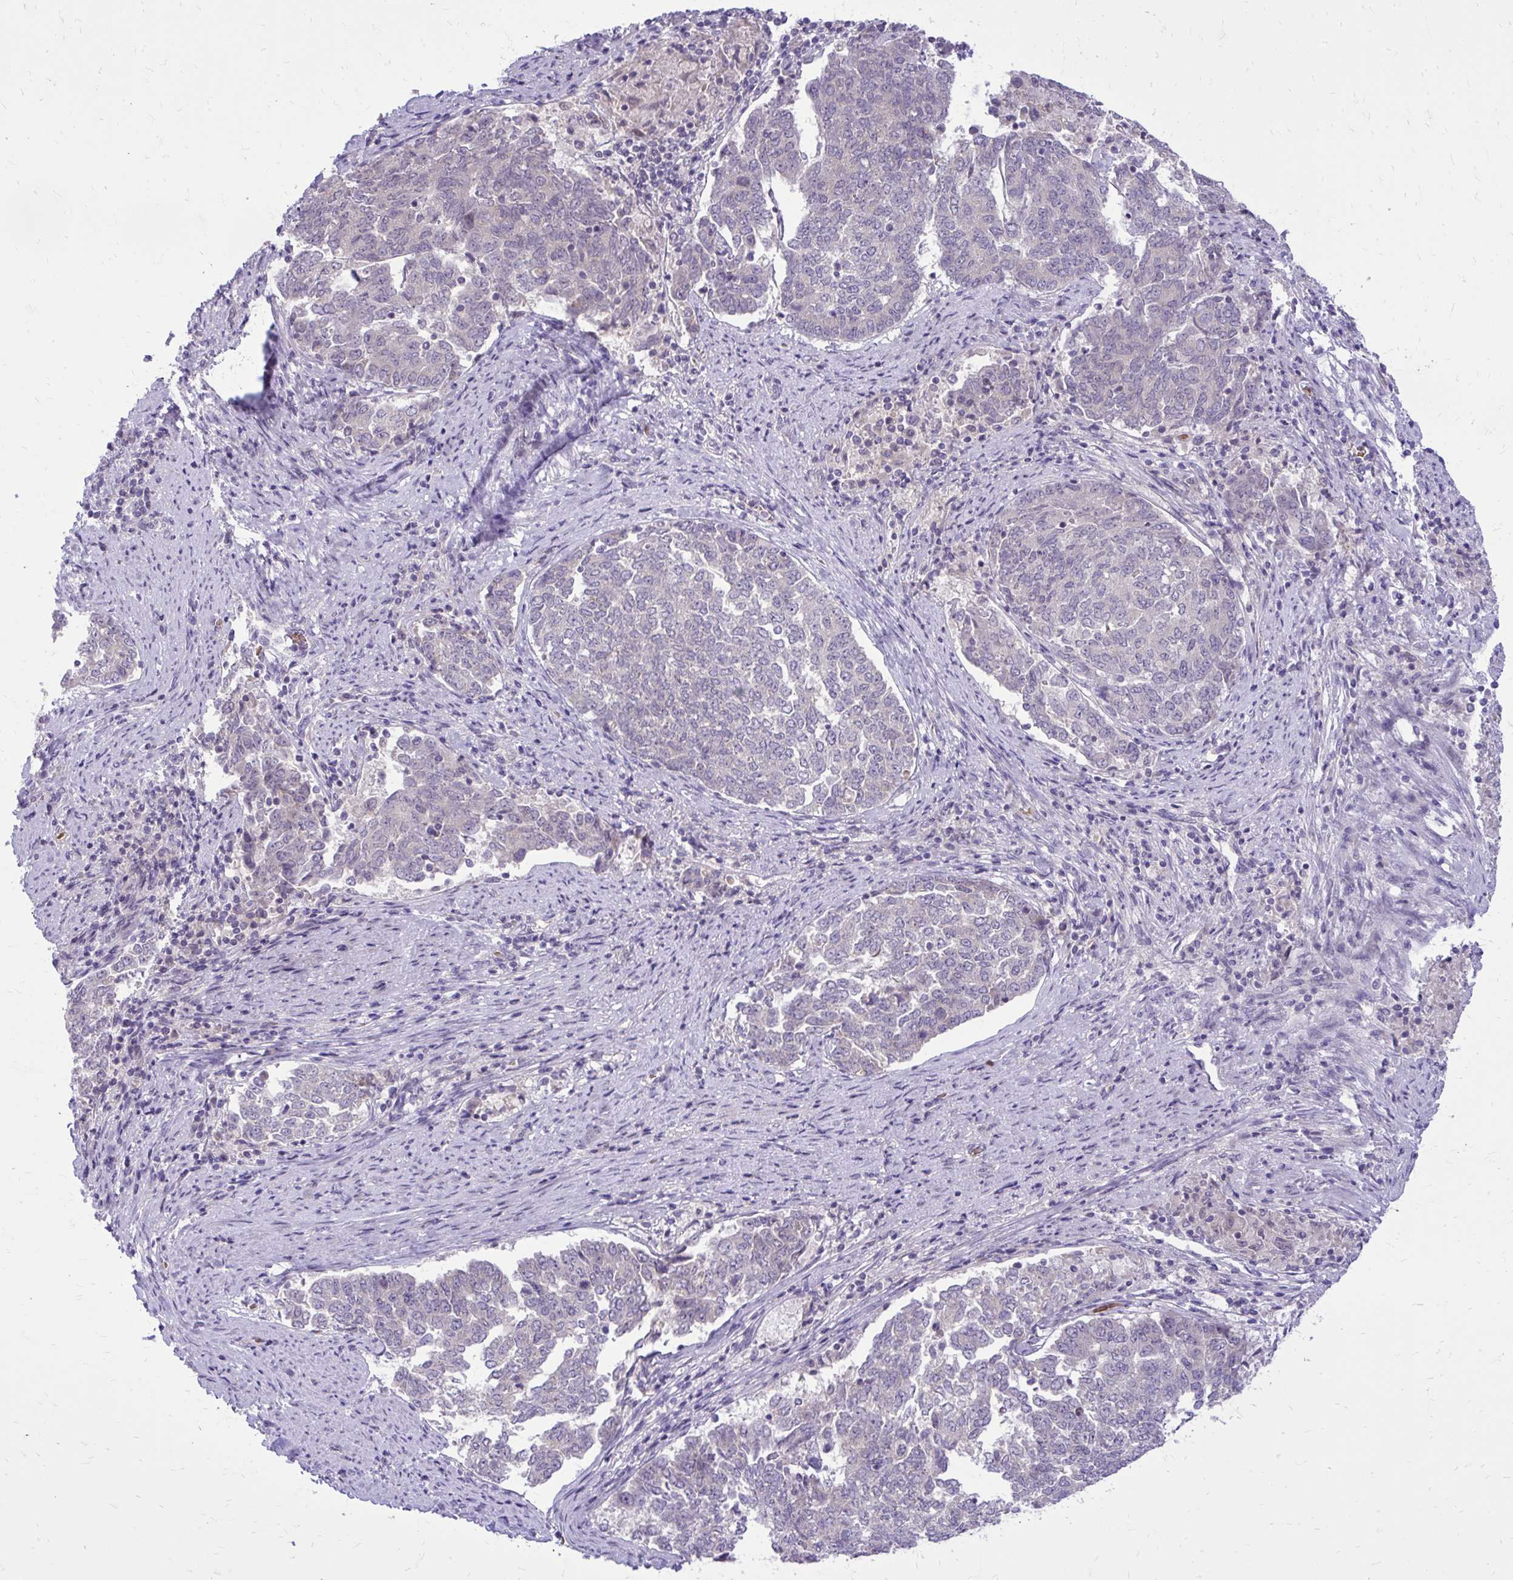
{"staining": {"intensity": "negative", "quantity": "none", "location": "none"}, "tissue": "endometrial cancer", "cell_type": "Tumor cells", "image_type": "cancer", "snomed": [{"axis": "morphology", "description": "Adenocarcinoma, NOS"}, {"axis": "topography", "description": "Endometrium"}], "caption": "This is an immunohistochemistry micrograph of human endometrial adenocarcinoma. There is no staining in tumor cells.", "gene": "DPY19L1", "patient": {"sex": "female", "age": 80}}